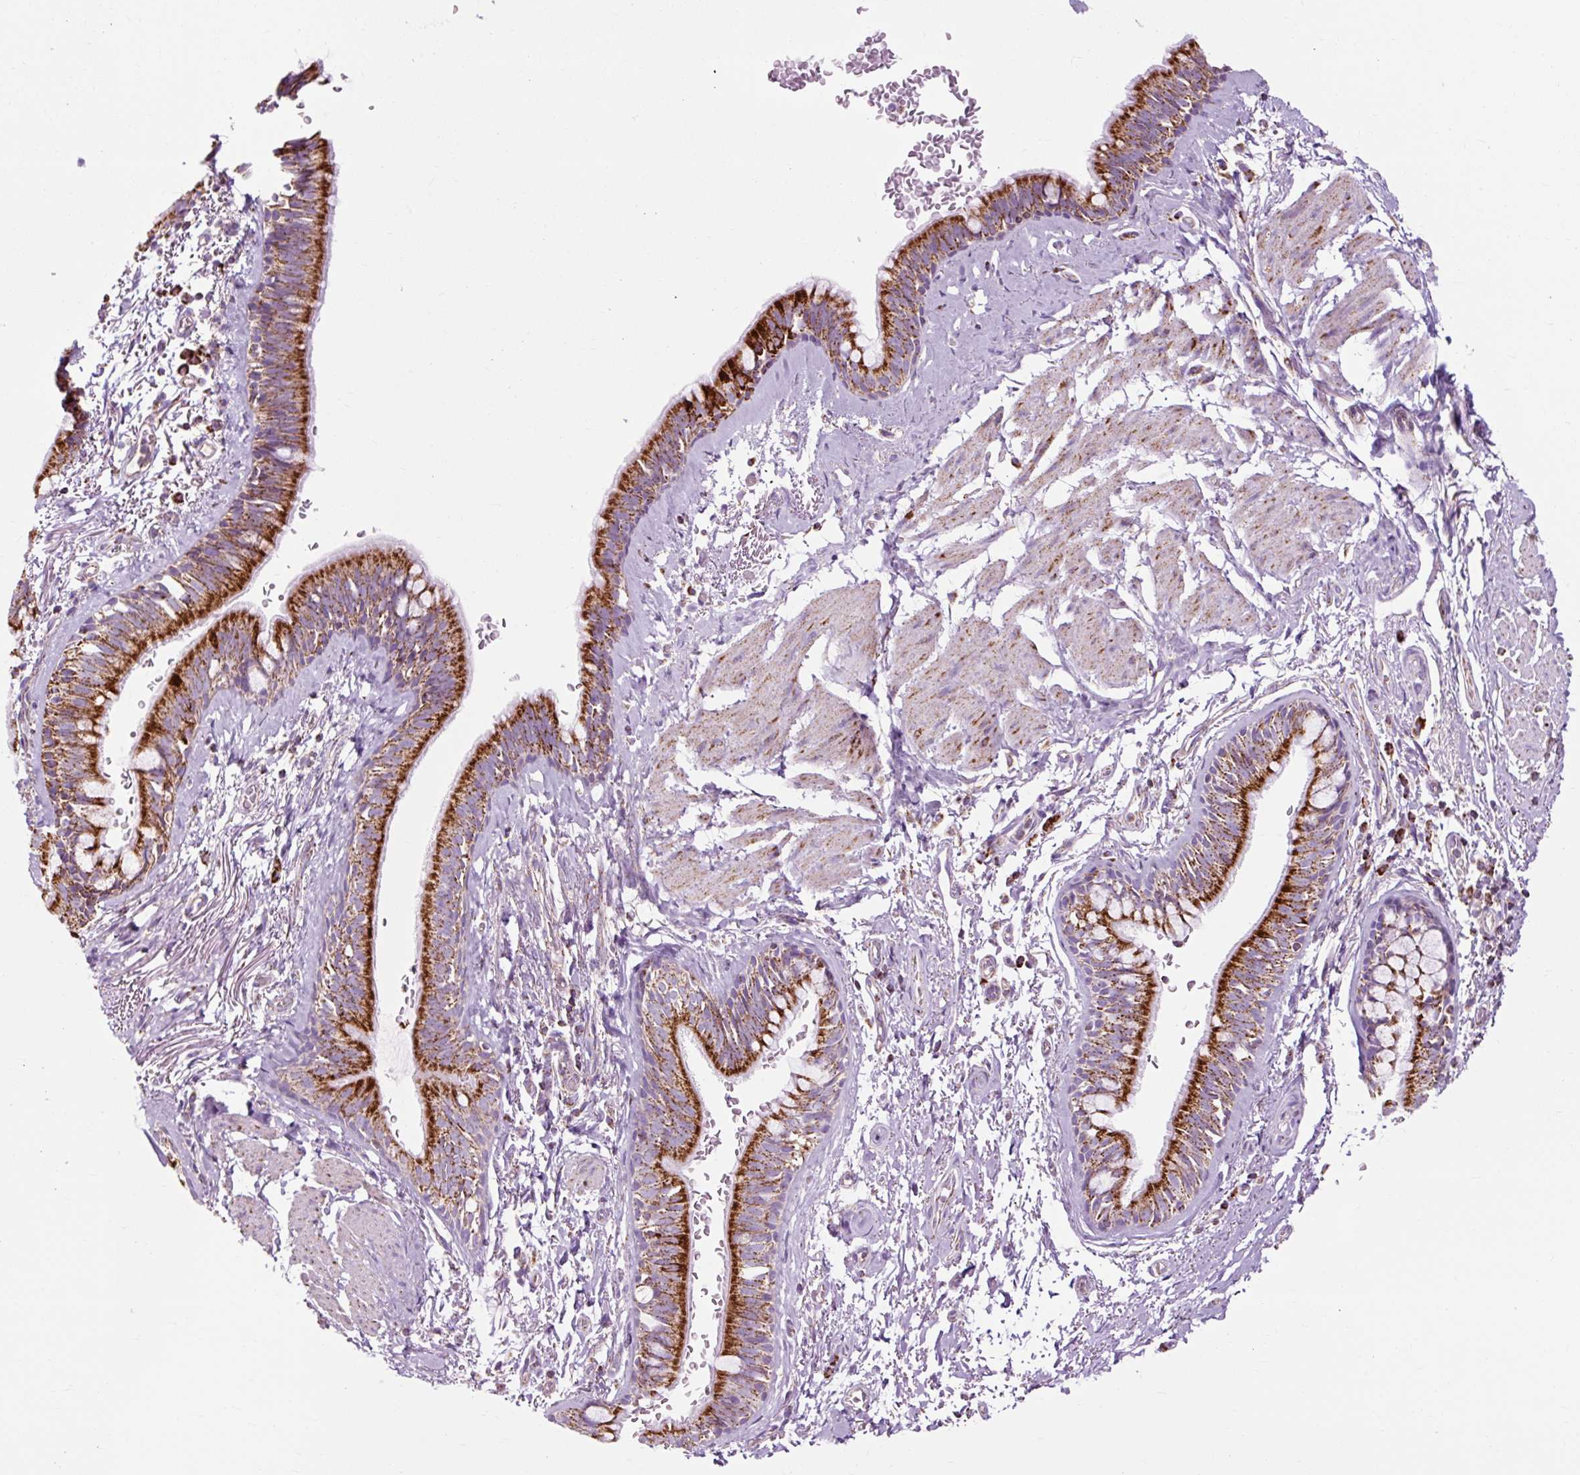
{"staining": {"intensity": "strong", "quantity": ">75%", "location": "cytoplasmic/membranous"}, "tissue": "bronchus", "cell_type": "Respiratory epithelial cells", "image_type": "normal", "snomed": [{"axis": "morphology", "description": "Normal tissue, NOS"}, {"axis": "topography", "description": "Bronchus"}], "caption": "Unremarkable bronchus was stained to show a protein in brown. There is high levels of strong cytoplasmic/membranous positivity in about >75% of respiratory epithelial cells.", "gene": "DLAT", "patient": {"sex": "male", "age": 67}}